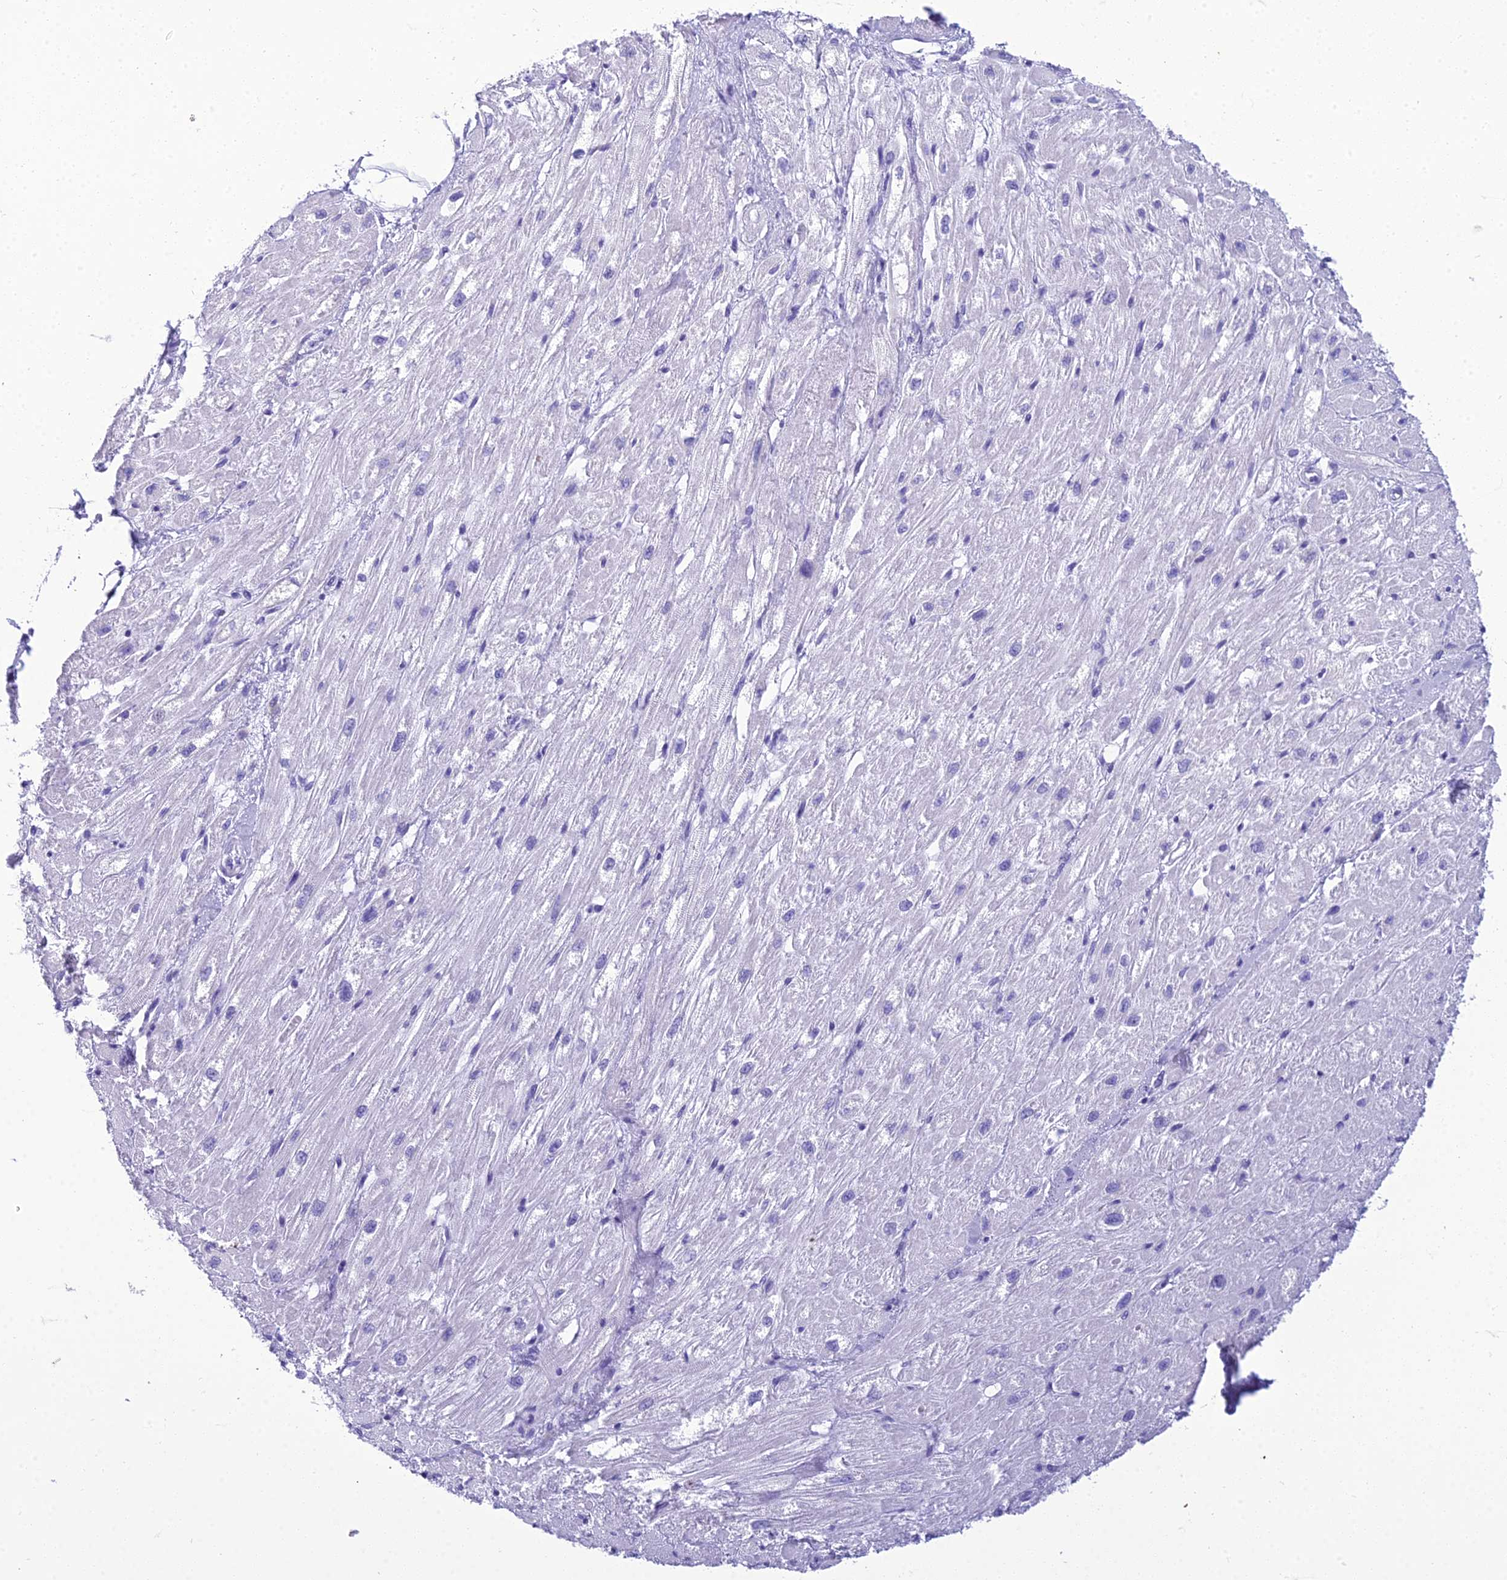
{"staining": {"intensity": "weak", "quantity": "<25%", "location": "cytoplasmic/membranous"}, "tissue": "heart muscle", "cell_type": "Cardiomyocytes", "image_type": "normal", "snomed": [{"axis": "morphology", "description": "Normal tissue, NOS"}, {"axis": "topography", "description": "Heart"}], "caption": "A high-resolution photomicrograph shows immunohistochemistry staining of benign heart muscle, which demonstrates no significant staining in cardiomyocytes.", "gene": "ZNF442", "patient": {"sex": "male", "age": 65}}